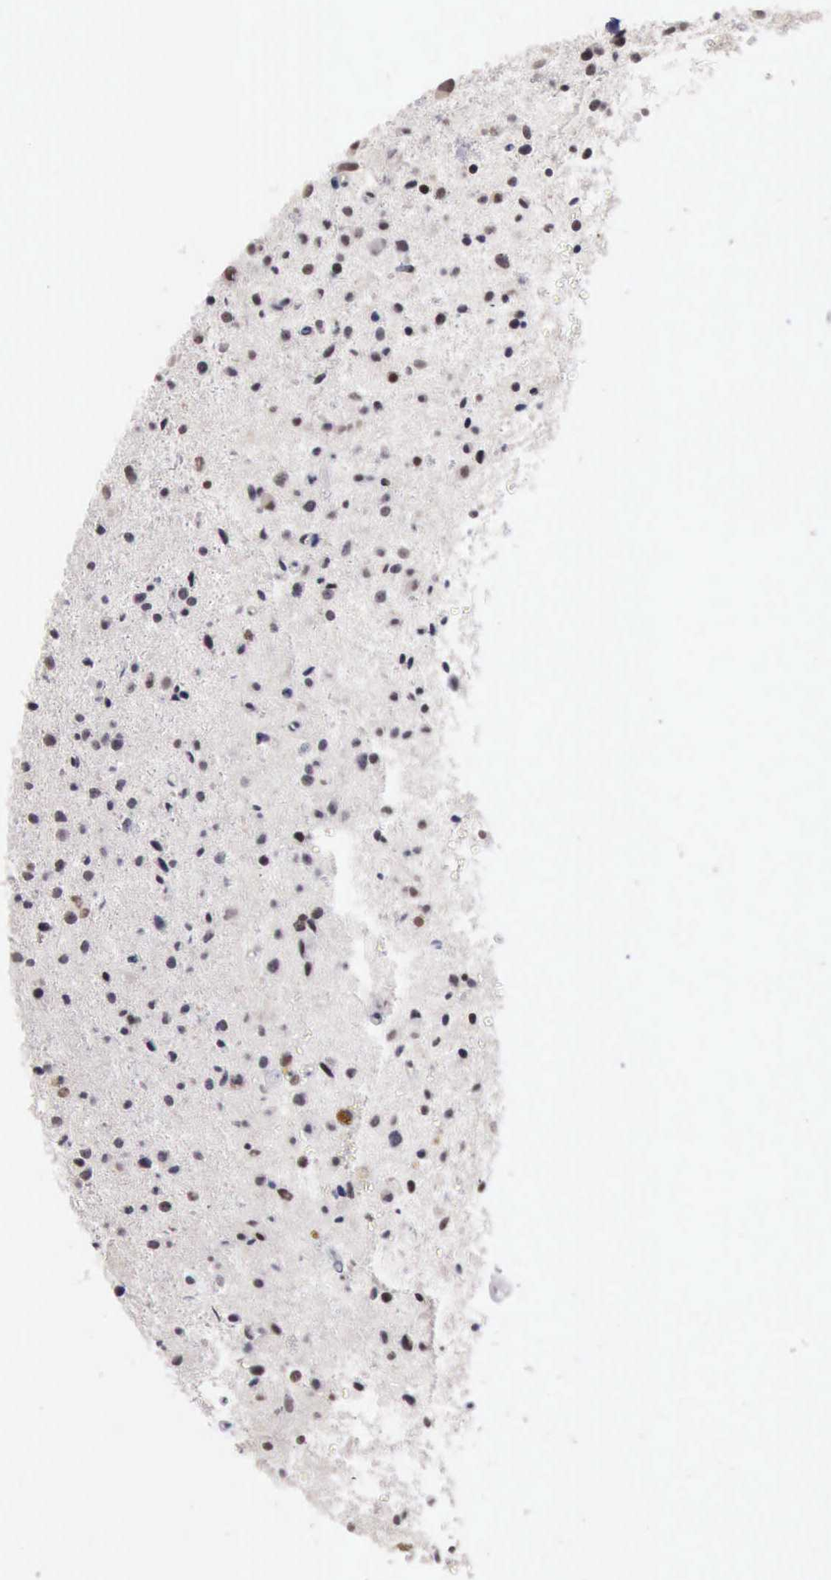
{"staining": {"intensity": "weak", "quantity": "<25%", "location": "nuclear"}, "tissue": "glioma", "cell_type": "Tumor cells", "image_type": "cancer", "snomed": [{"axis": "morphology", "description": "Glioma, malignant, Low grade"}, {"axis": "topography", "description": "Brain"}], "caption": "Human malignant glioma (low-grade) stained for a protein using immunohistochemistry (IHC) shows no staining in tumor cells.", "gene": "TAF1", "patient": {"sex": "female", "age": 46}}